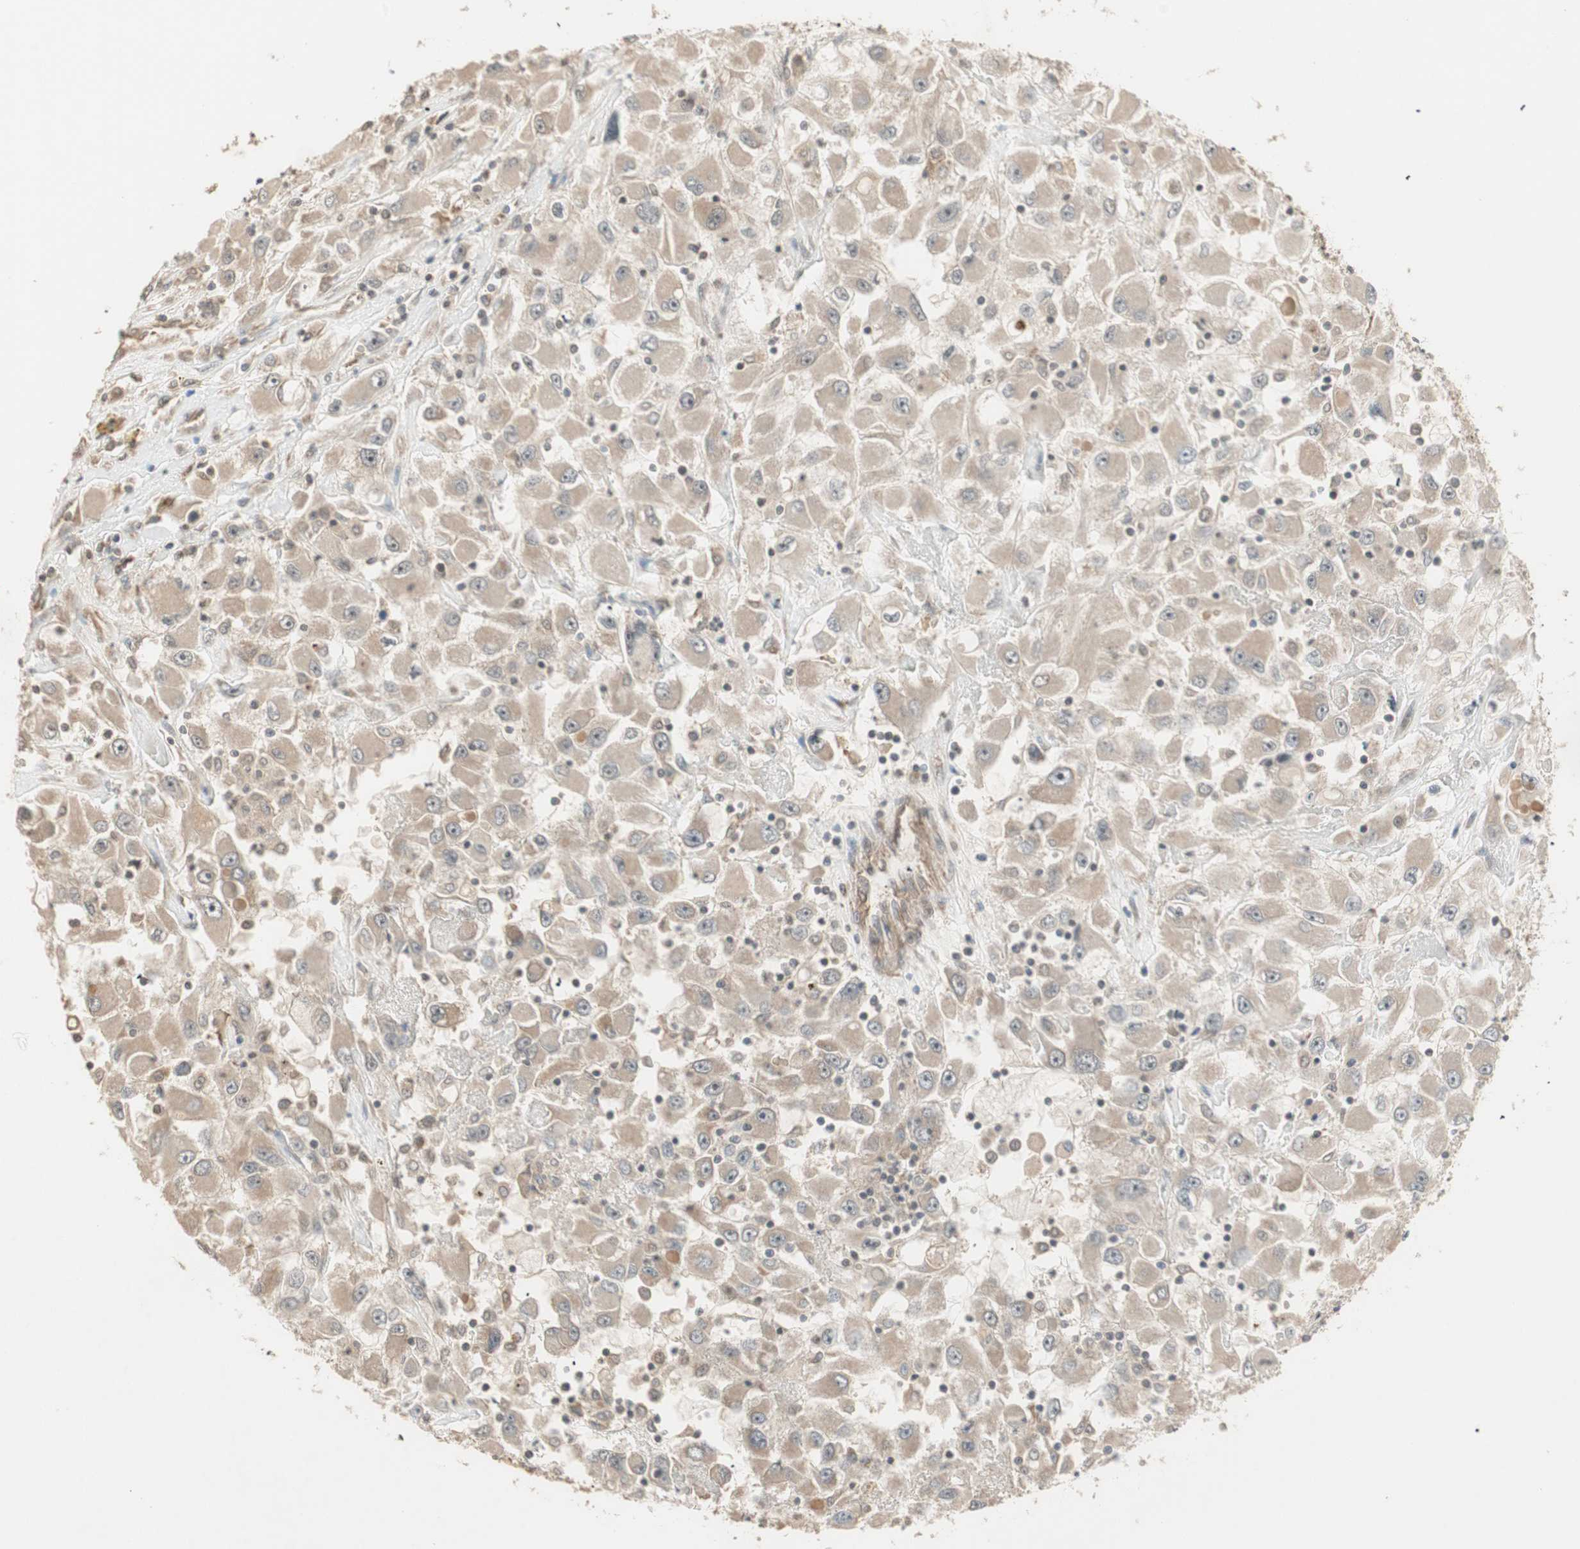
{"staining": {"intensity": "weak", "quantity": "25%-75%", "location": "cytoplasmic/membranous"}, "tissue": "renal cancer", "cell_type": "Tumor cells", "image_type": "cancer", "snomed": [{"axis": "morphology", "description": "Adenocarcinoma, NOS"}, {"axis": "topography", "description": "Kidney"}], "caption": "DAB (3,3'-diaminobenzidine) immunohistochemical staining of renal adenocarcinoma reveals weak cytoplasmic/membranous protein positivity in about 25%-75% of tumor cells. (brown staining indicates protein expression, while blue staining denotes nuclei).", "gene": "ZSCAN31", "patient": {"sex": "female", "age": 52}}